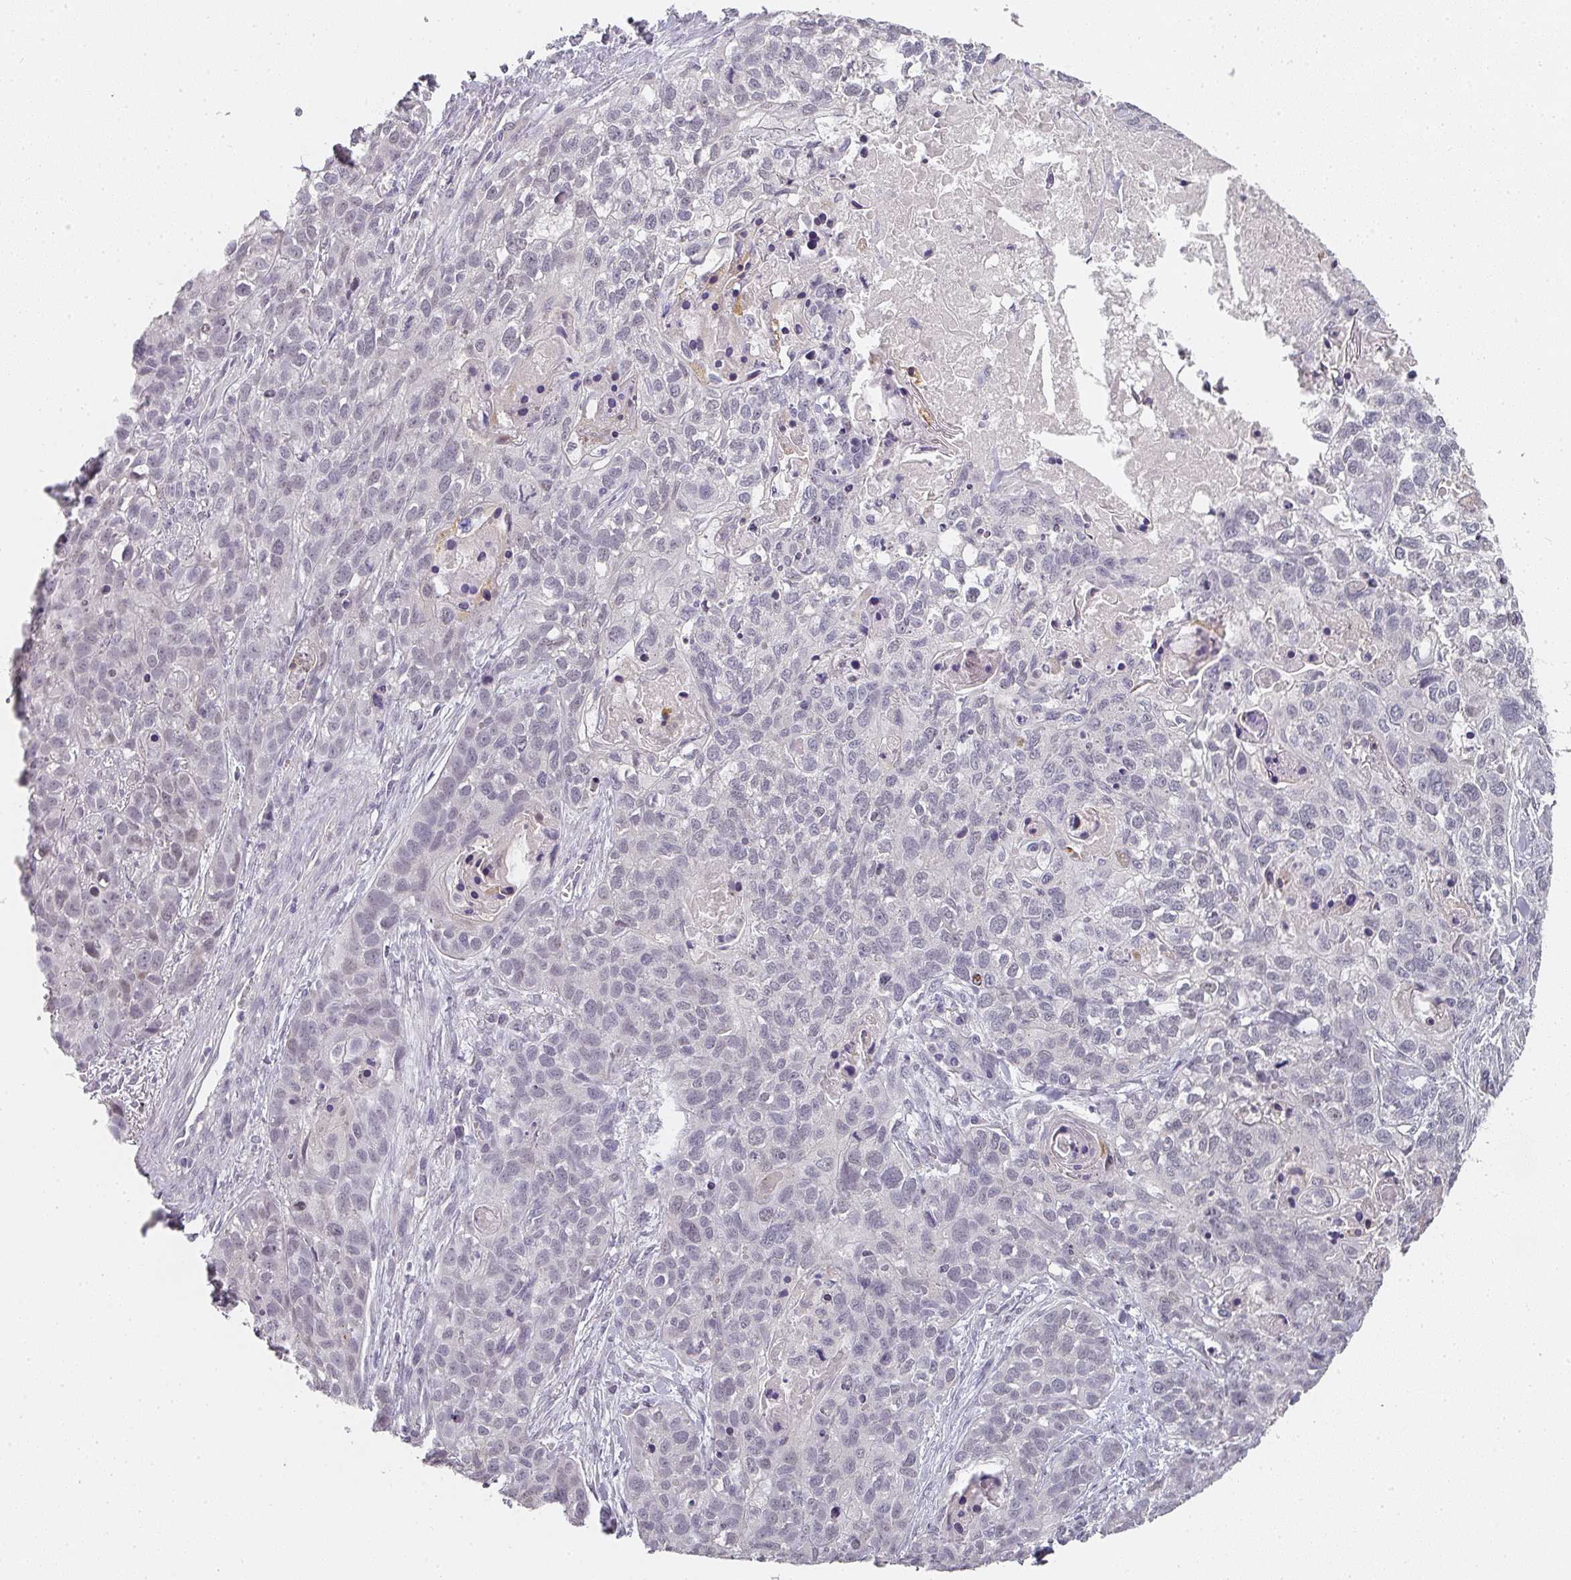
{"staining": {"intensity": "negative", "quantity": "none", "location": "none"}, "tissue": "lung cancer", "cell_type": "Tumor cells", "image_type": "cancer", "snomed": [{"axis": "morphology", "description": "Squamous cell carcinoma, NOS"}, {"axis": "topography", "description": "Lung"}], "caption": "This is an IHC image of human lung cancer (squamous cell carcinoma). There is no expression in tumor cells.", "gene": "SHISA2", "patient": {"sex": "male", "age": 74}}